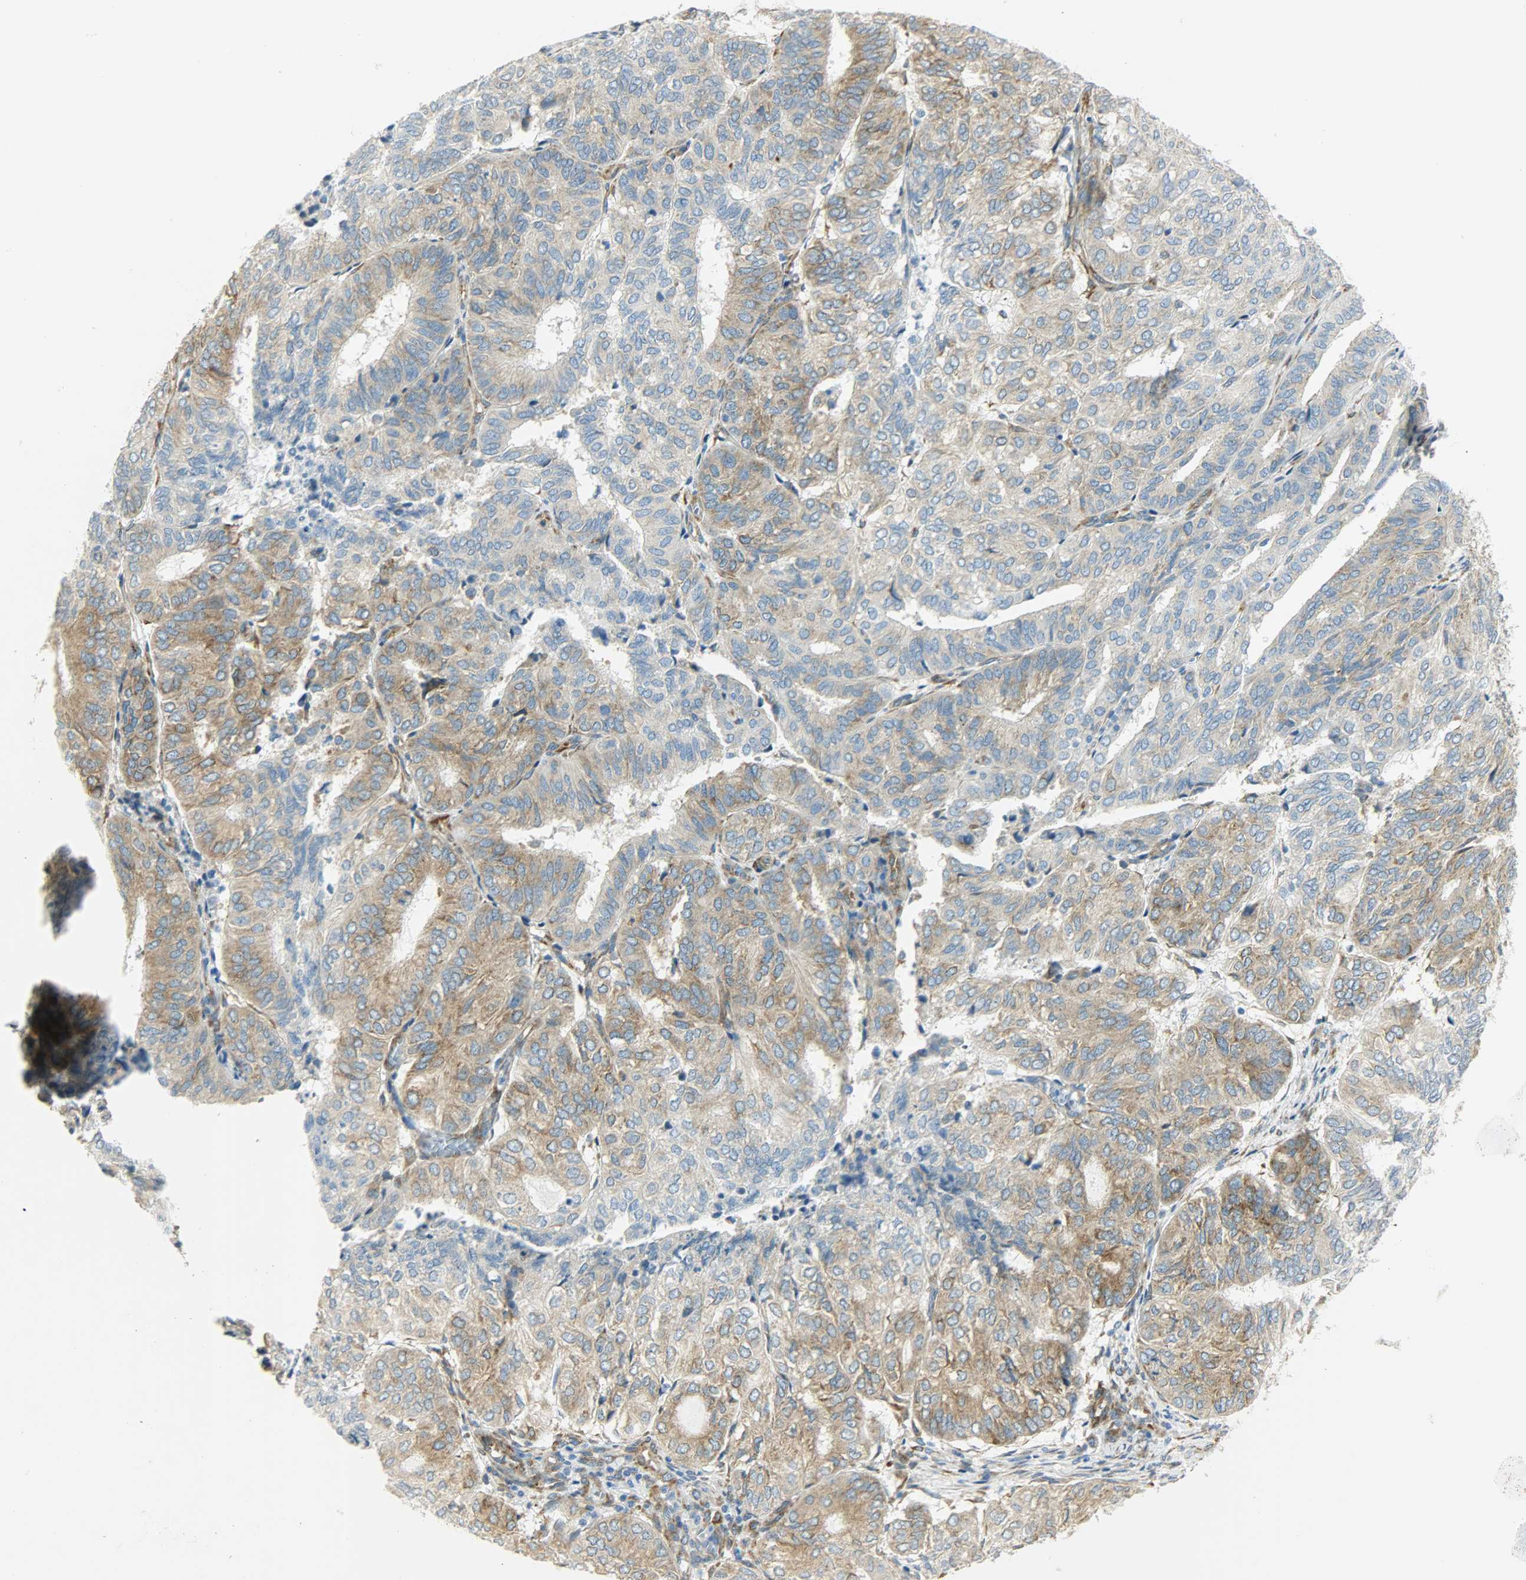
{"staining": {"intensity": "moderate", "quantity": ">75%", "location": "cytoplasmic/membranous"}, "tissue": "endometrial cancer", "cell_type": "Tumor cells", "image_type": "cancer", "snomed": [{"axis": "morphology", "description": "Adenocarcinoma, NOS"}, {"axis": "topography", "description": "Uterus"}], "caption": "A photomicrograph of human endometrial cancer stained for a protein displays moderate cytoplasmic/membranous brown staining in tumor cells.", "gene": "PKD2", "patient": {"sex": "female", "age": 60}}